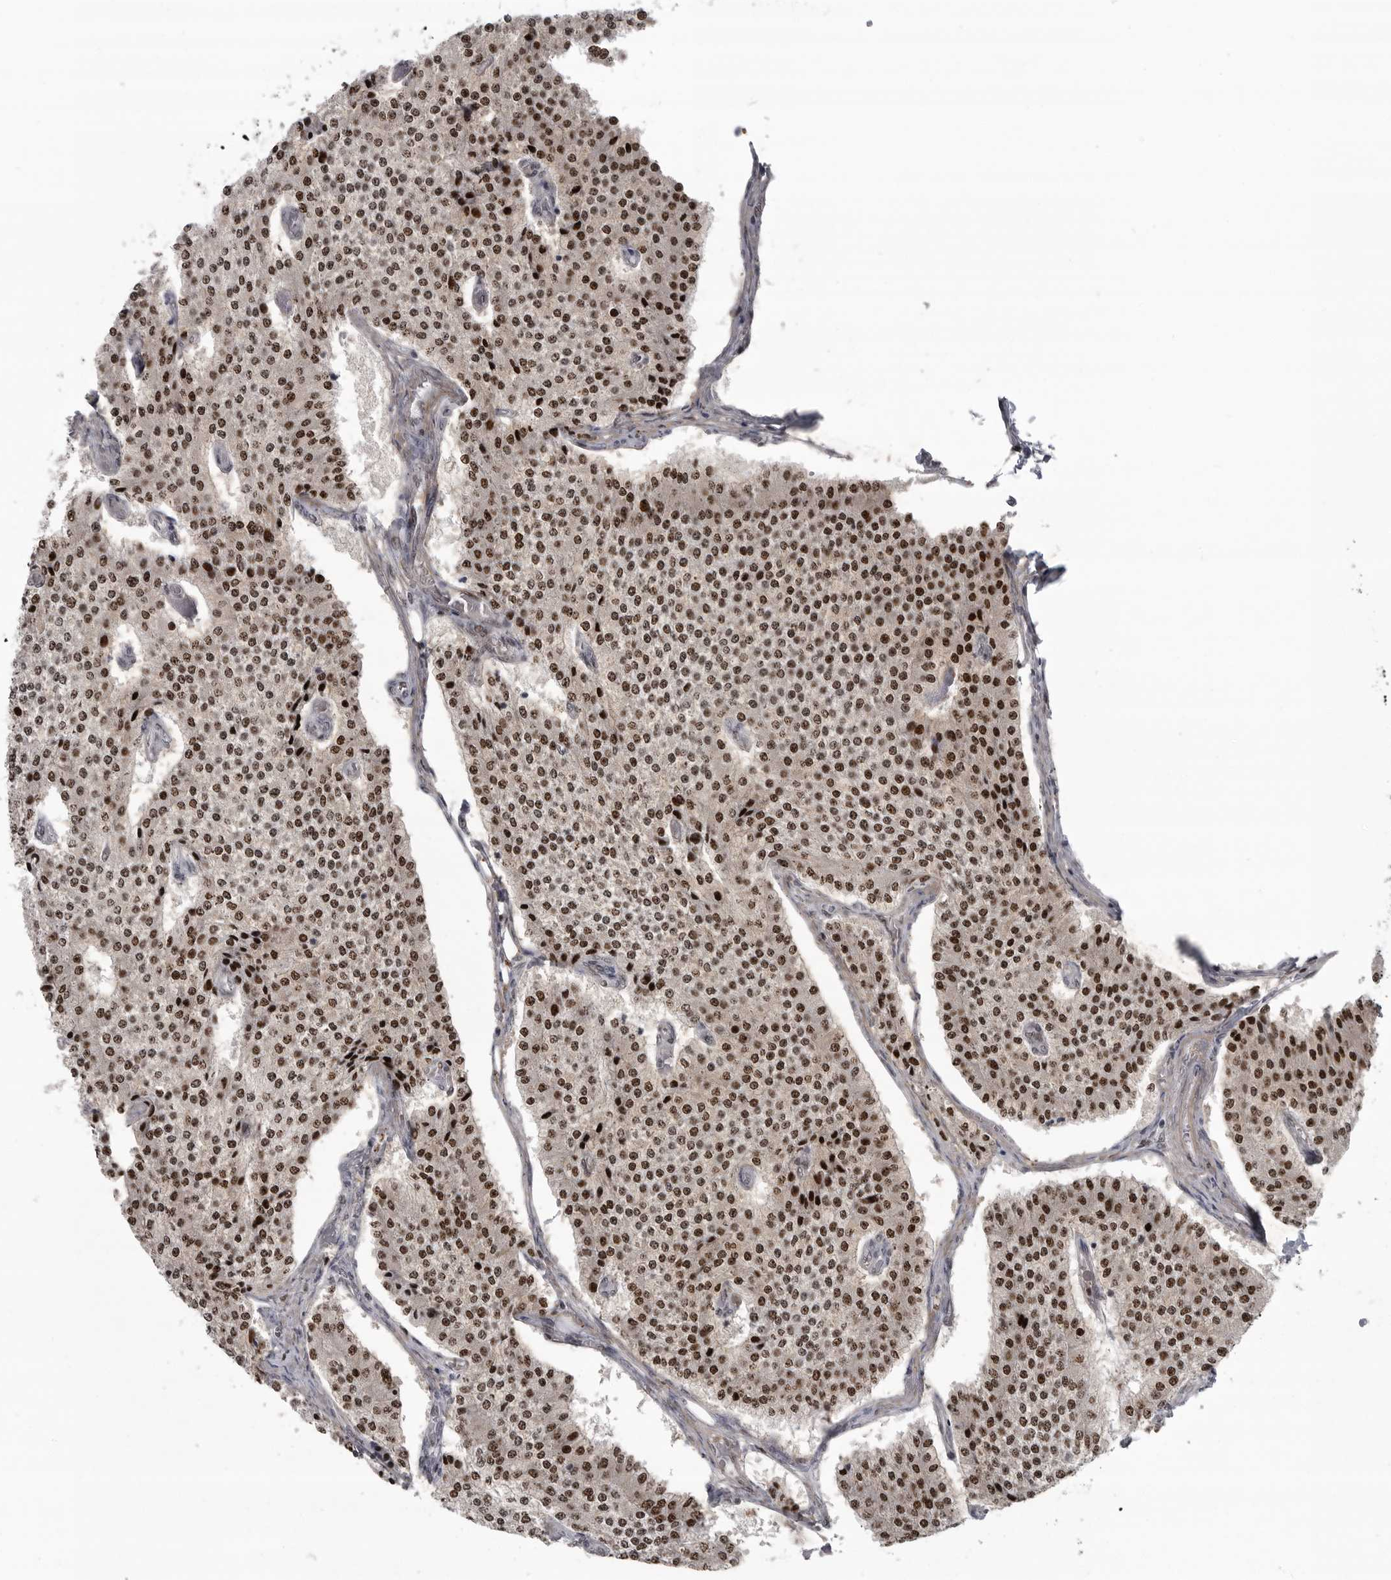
{"staining": {"intensity": "strong", "quantity": ">75%", "location": "nuclear"}, "tissue": "carcinoid", "cell_type": "Tumor cells", "image_type": "cancer", "snomed": [{"axis": "morphology", "description": "Carcinoid, malignant, NOS"}, {"axis": "topography", "description": "Colon"}], "caption": "Human carcinoid (malignant) stained with a brown dye exhibits strong nuclear positive expression in approximately >75% of tumor cells.", "gene": "HMGN3", "patient": {"sex": "female", "age": 52}}